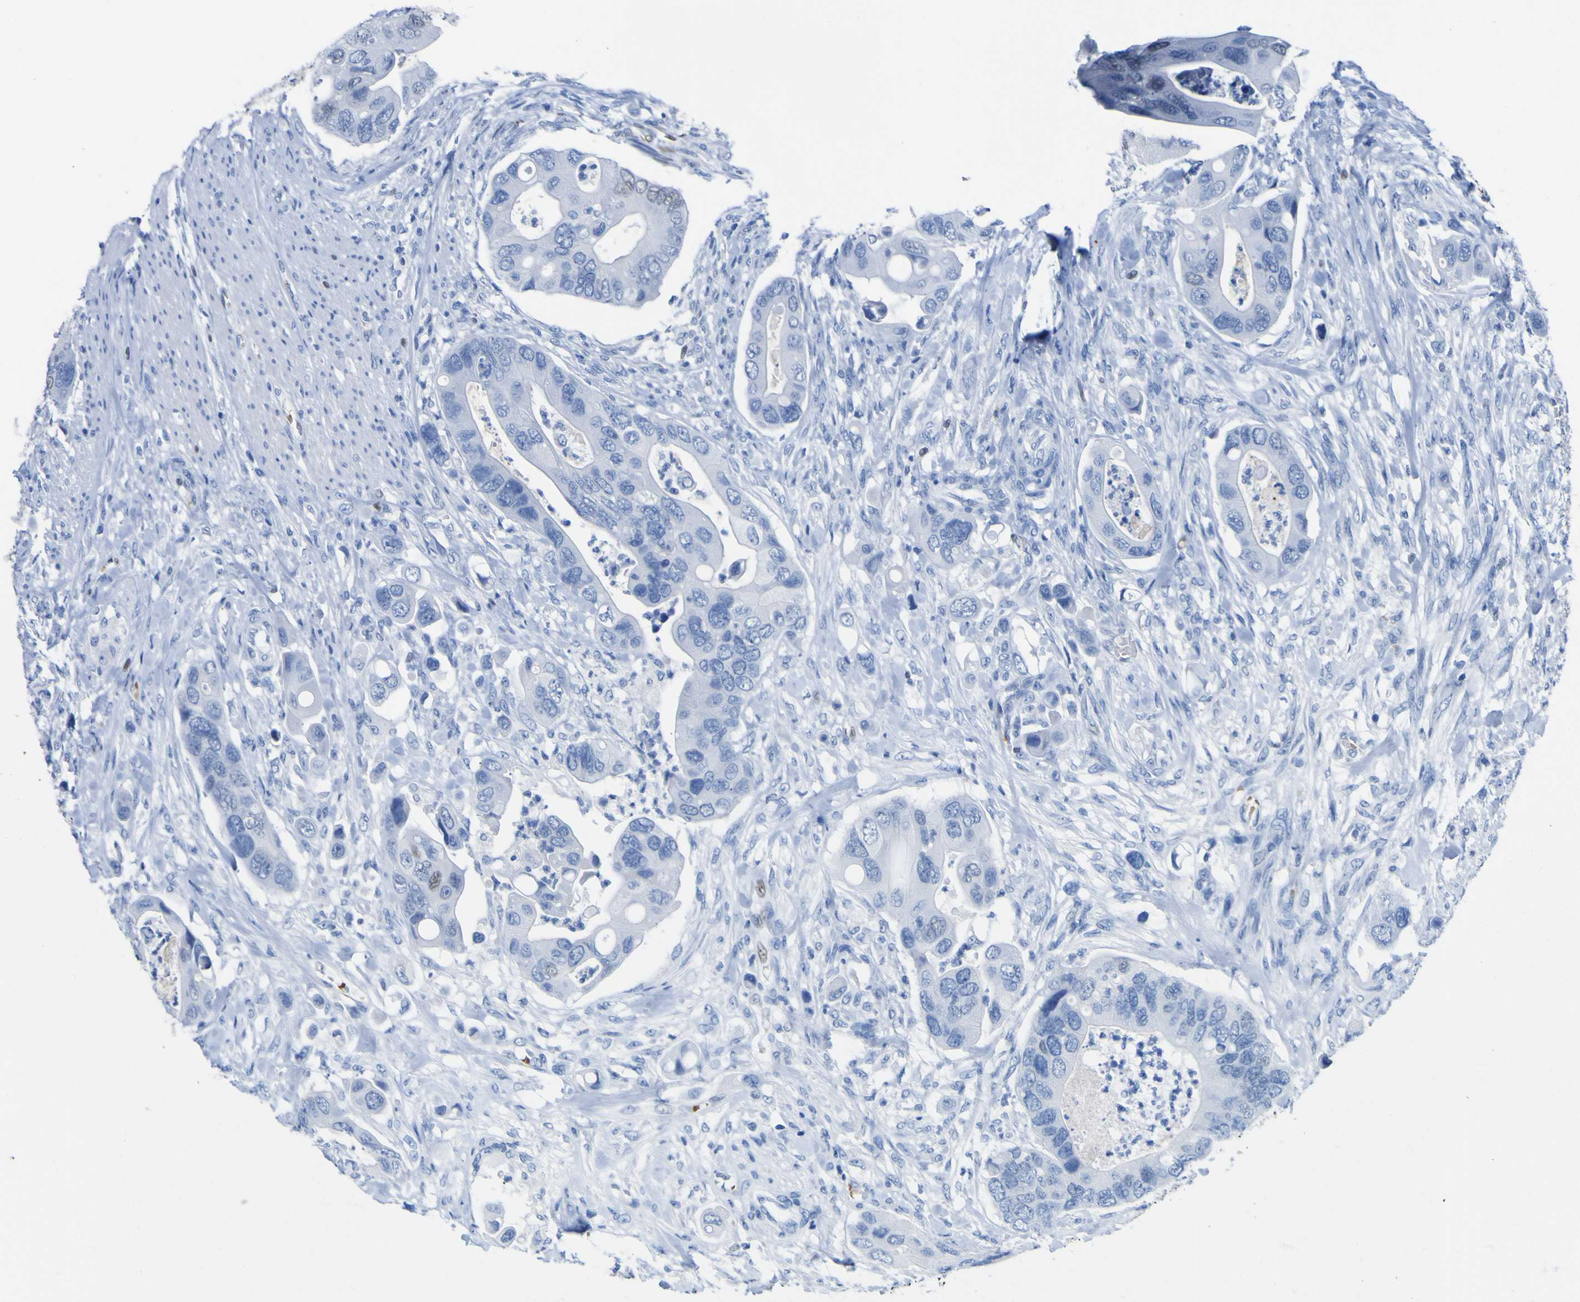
{"staining": {"intensity": "moderate", "quantity": "<25%", "location": "nuclear"}, "tissue": "colorectal cancer", "cell_type": "Tumor cells", "image_type": "cancer", "snomed": [{"axis": "morphology", "description": "Adenocarcinoma, NOS"}, {"axis": "topography", "description": "Rectum"}], "caption": "Protein expression analysis of colorectal adenocarcinoma displays moderate nuclear expression in about <25% of tumor cells.", "gene": "DACH1", "patient": {"sex": "female", "age": 57}}